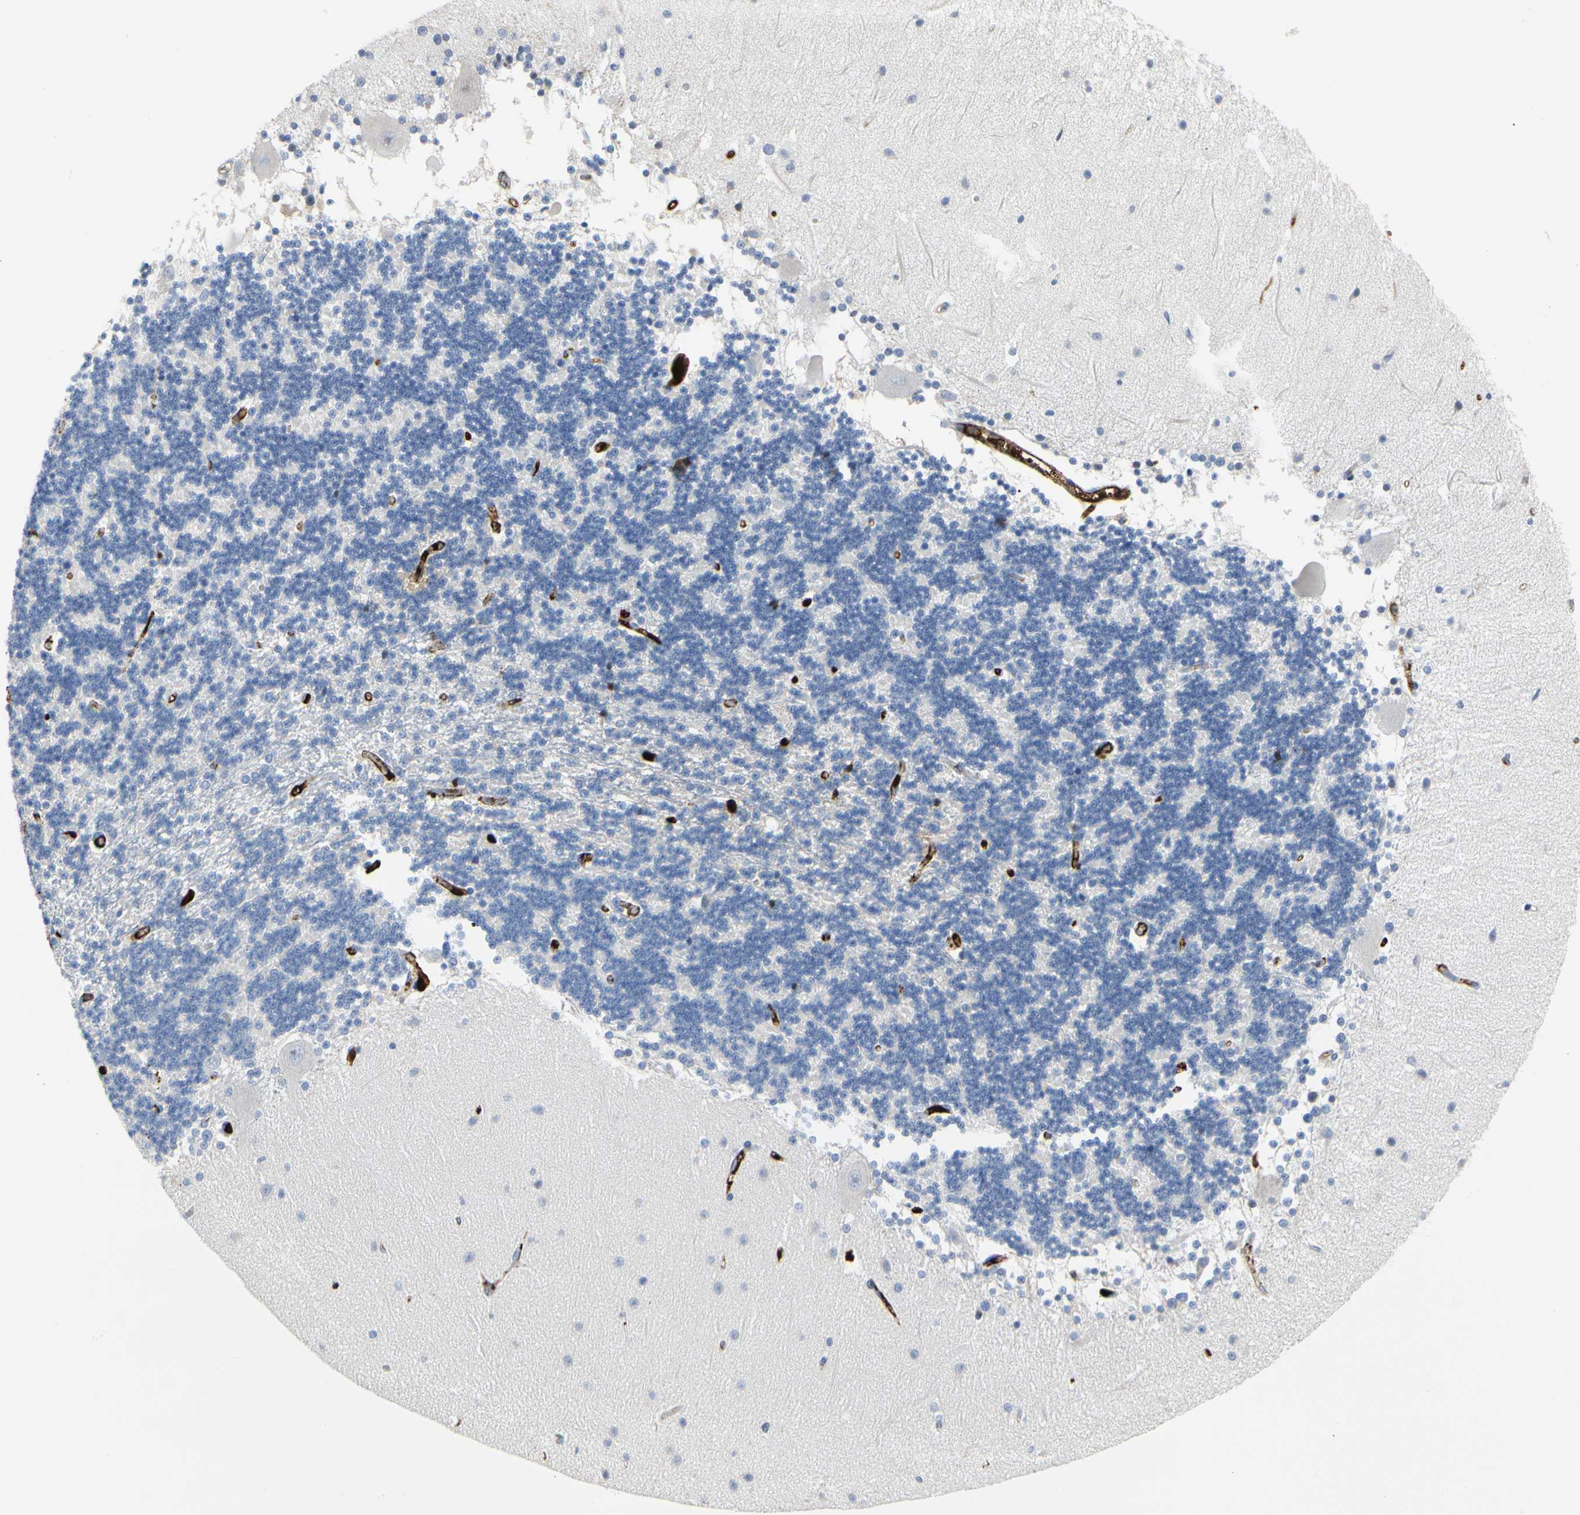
{"staining": {"intensity": "negative", "quantity": "none", "location": "none"}, "tissue": "cerebellum", "cell_type": "Cells in granular layer", "image_type": "normal", "snomed": [{"axis": "morphology", "description": "Normal tissue, NOS"}, {"axis": "topography", "description": "Cerebellum"}], "caption": "Immunohistochemical staining of unremarkable cerebellum demonstrates no significant expression in cells in granular layer.", "gene": "FGB", "patient": {"sex": "female", "age": 54}}